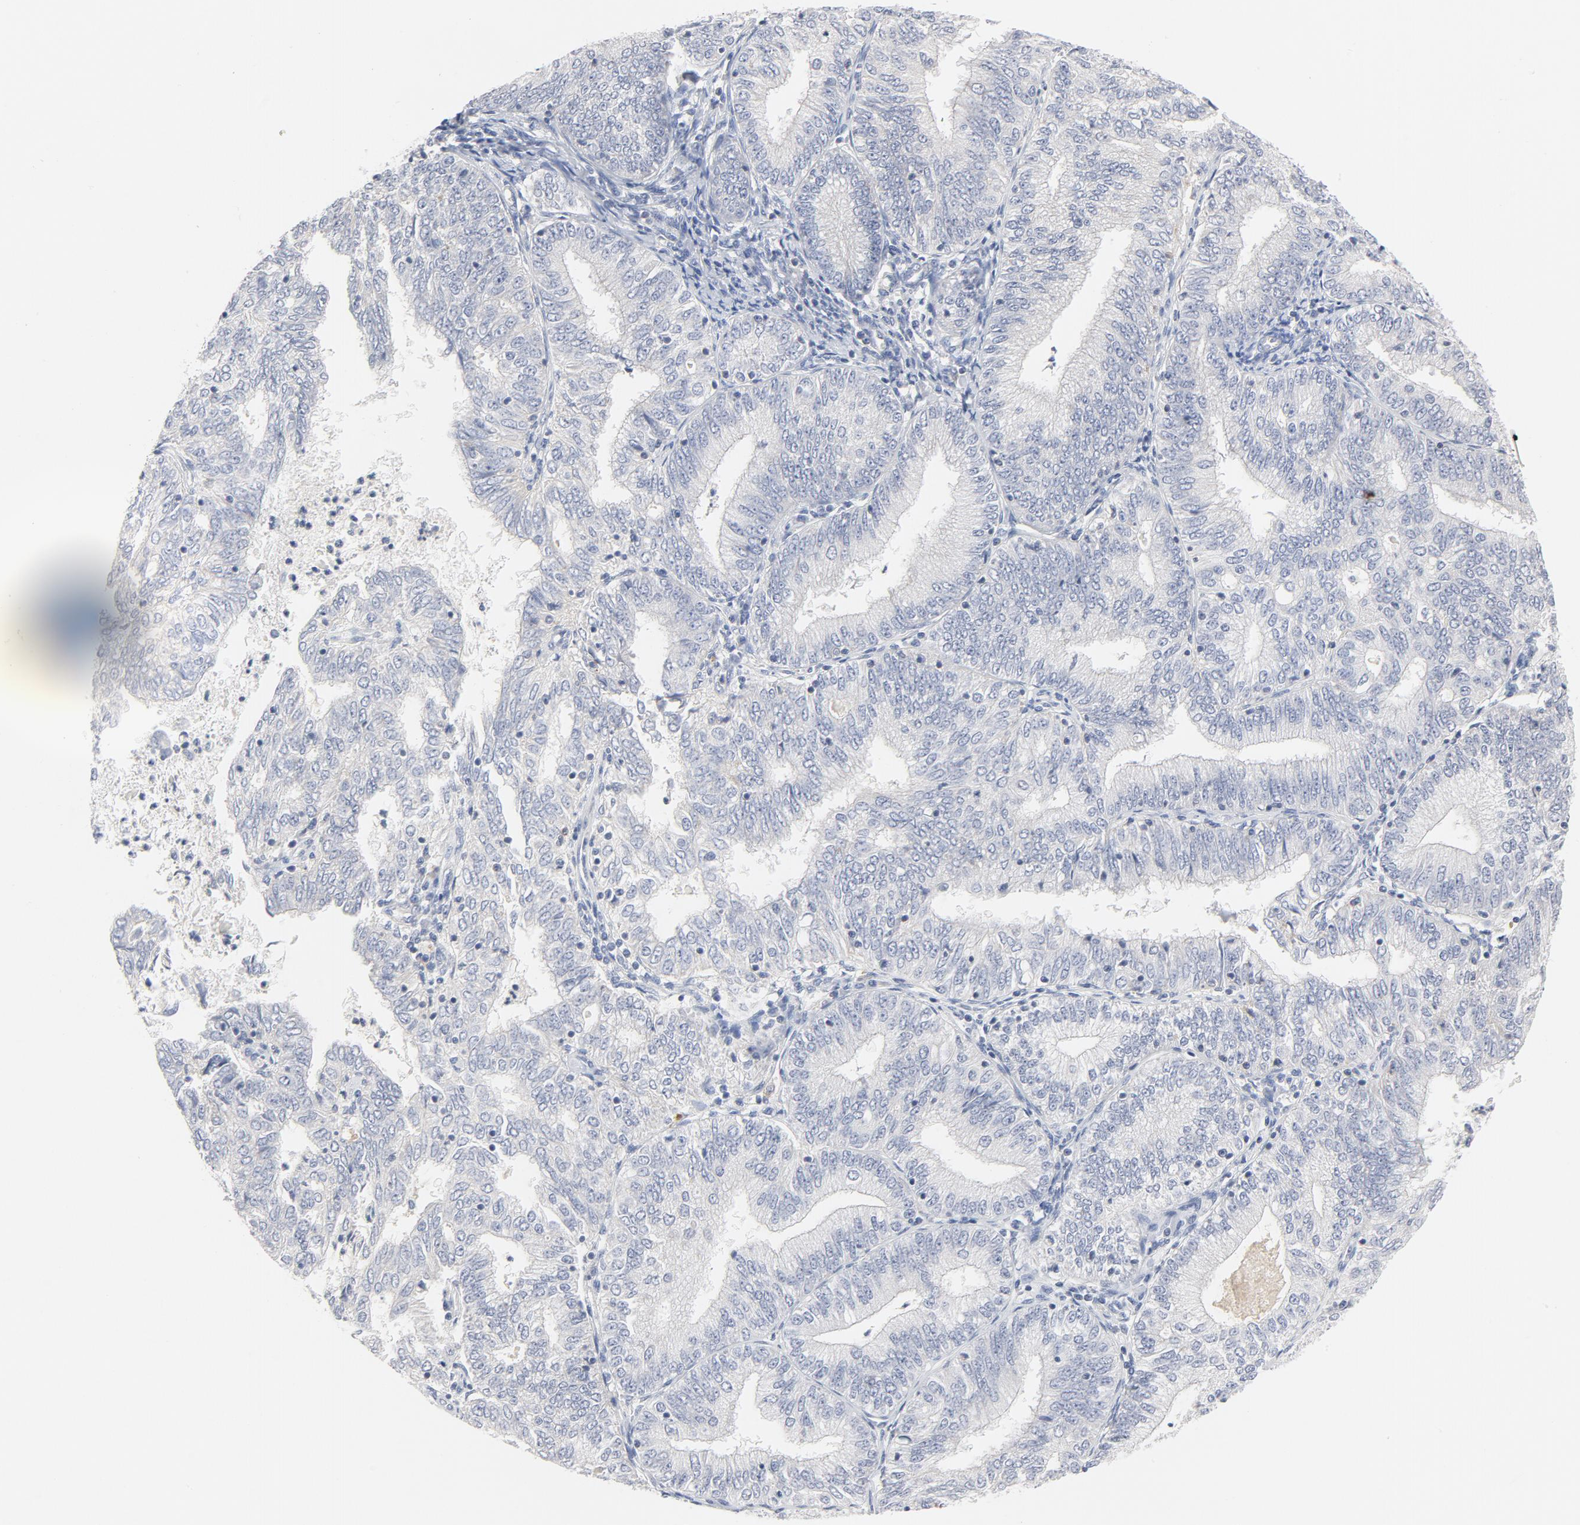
{"staining": {"intensity": "negative", "quantity": "none", "location": "none"}, "tissue": "endometrial cancer", "cell_type": "Tumor cells", "image_type": "cancer", "snomed": [{"axis": "morphology", "description": "Adenocarcinoma, NOS"}, {"axis": "topography", "description": "Endometrium"}], "caption": "This photomicrograph is of endometrial adenocarcinoma stained with immunohistochemistry (IHC) to label a protein in brown with the nuclei are counter-stained blue. There is no expression in tumor cells.", "gene": "ROCK1", "patient": {"sex": "female", "age": 69}}